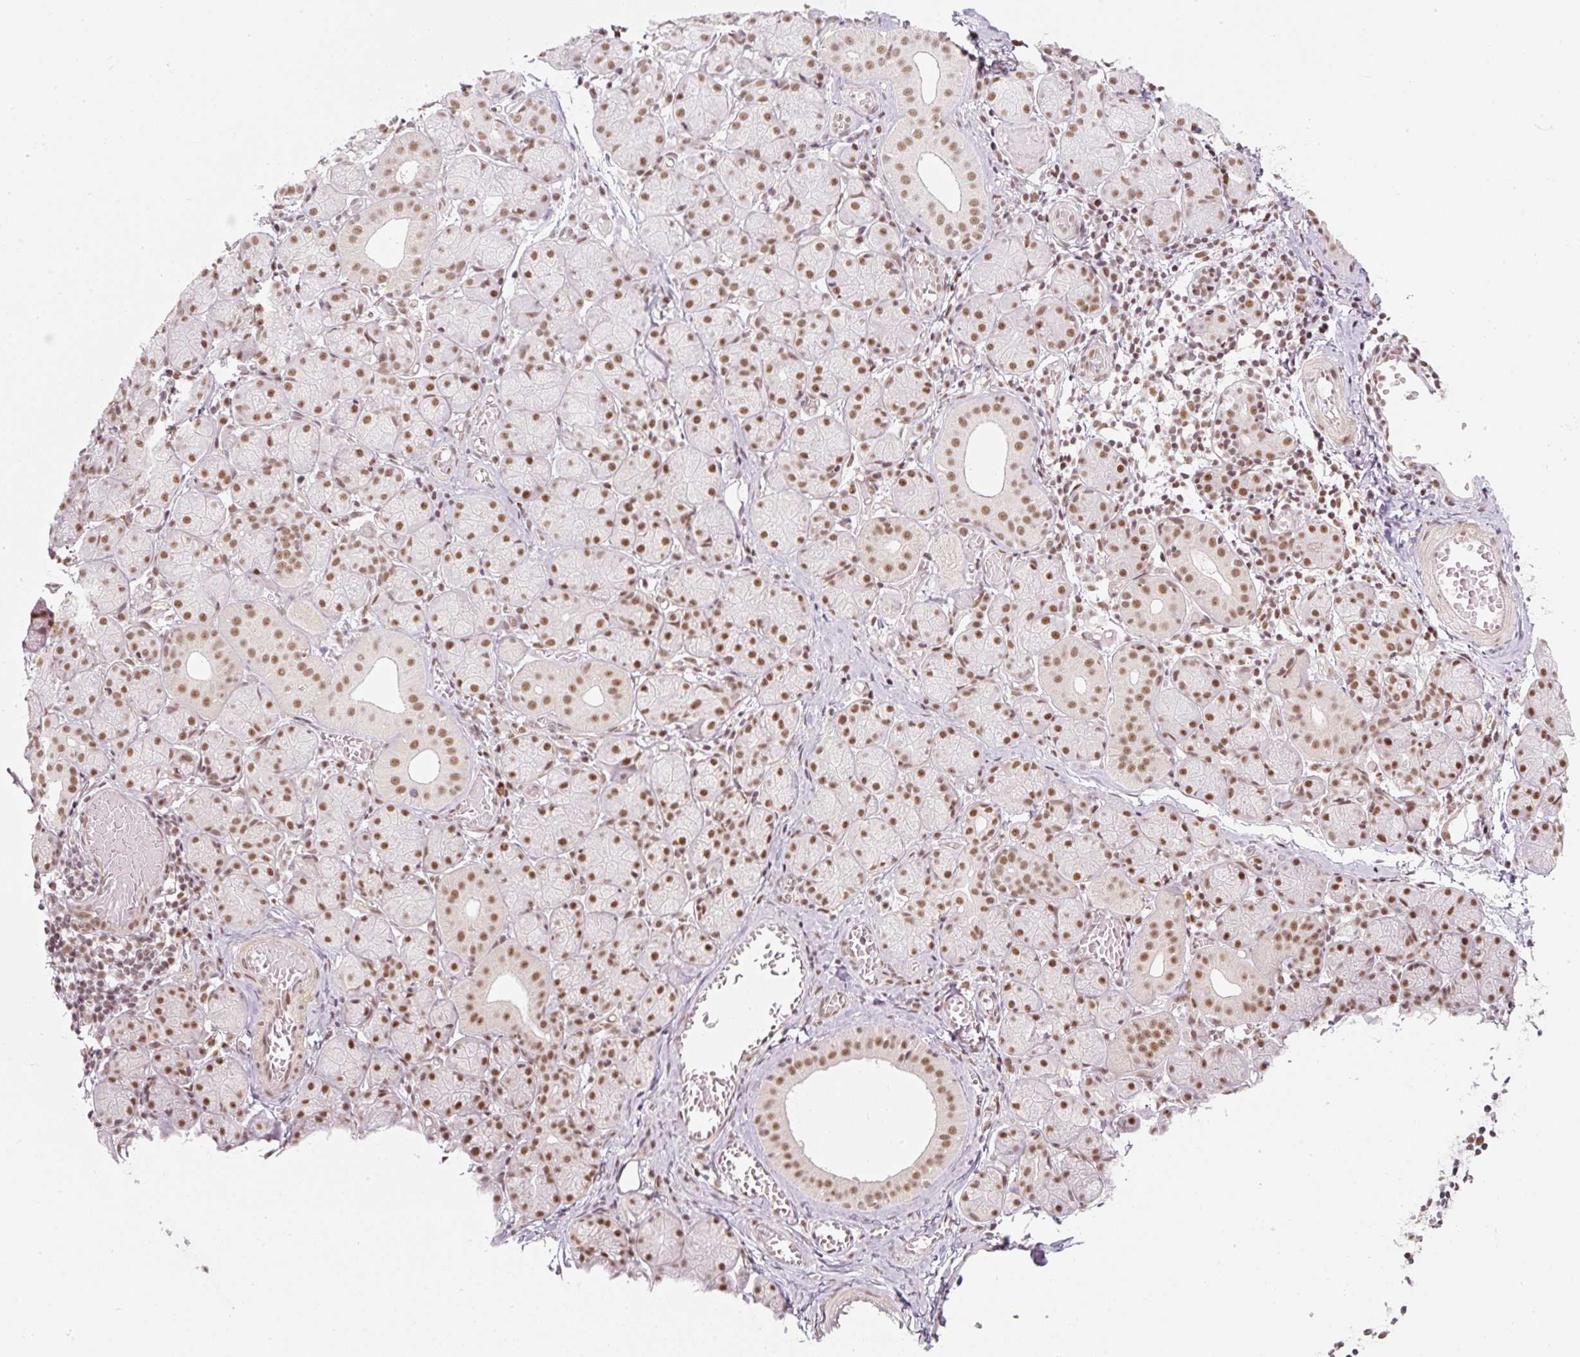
{"staining": {"intensity": "moderate", "quantity": ">75%", "location": "nuclear"}, "tissue": "salivary gland", "cell_type": "Glandular cells", "image_type": "normal", "snomed": [{"axis": "morphology", "description": "Normal tissue, NOS"}, {"axis": "topography", "description": "Salivary gland"}], "caption": "Salivary gland stained with DAB (3,3'-diaminobenzidine) IHC demonstrates medium levels of moderate nuclear staining in about >75% of glandular cells.", "gene": "U2AF2", "patient": {"sex": "female", "age": 24}}